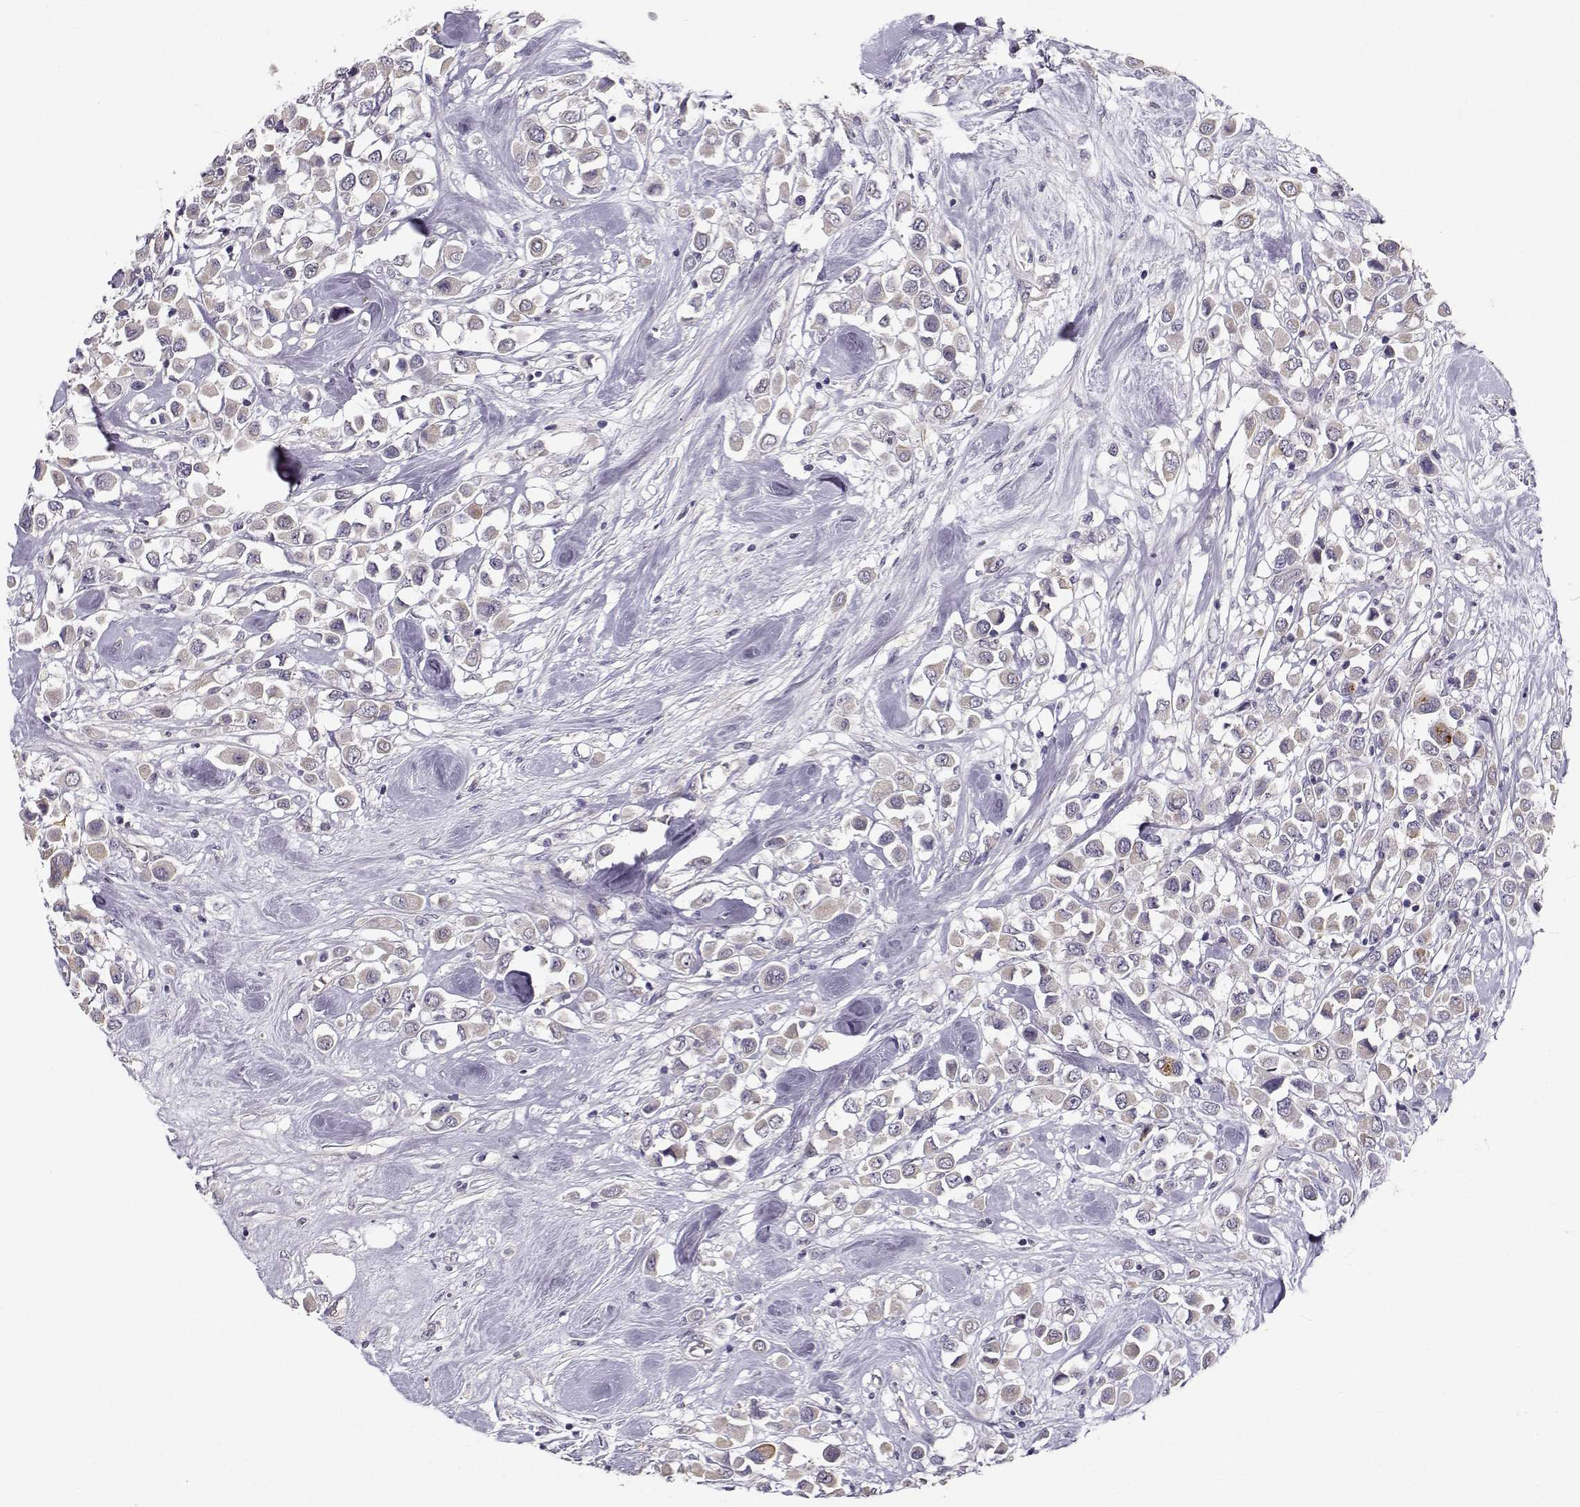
{"staining": {"intensity": "weak", "quantity": "<25%", "location": "cytoplasmic/membranous"}, "tissue": "breast cancer", "cell_type": "Tumor cells", "image_type": "cancer", "snomed": [{"axis": "morphology", "description": "Duct carcinoma"}, {"axis": "topography", "description": "Breast"}], "caption": "The IHC image has no significant positivity in tumor cells of breast intraductal carcinoma tissue.", "gene": "TMEM145", "patient": {"sex": "female", "age": 61}}